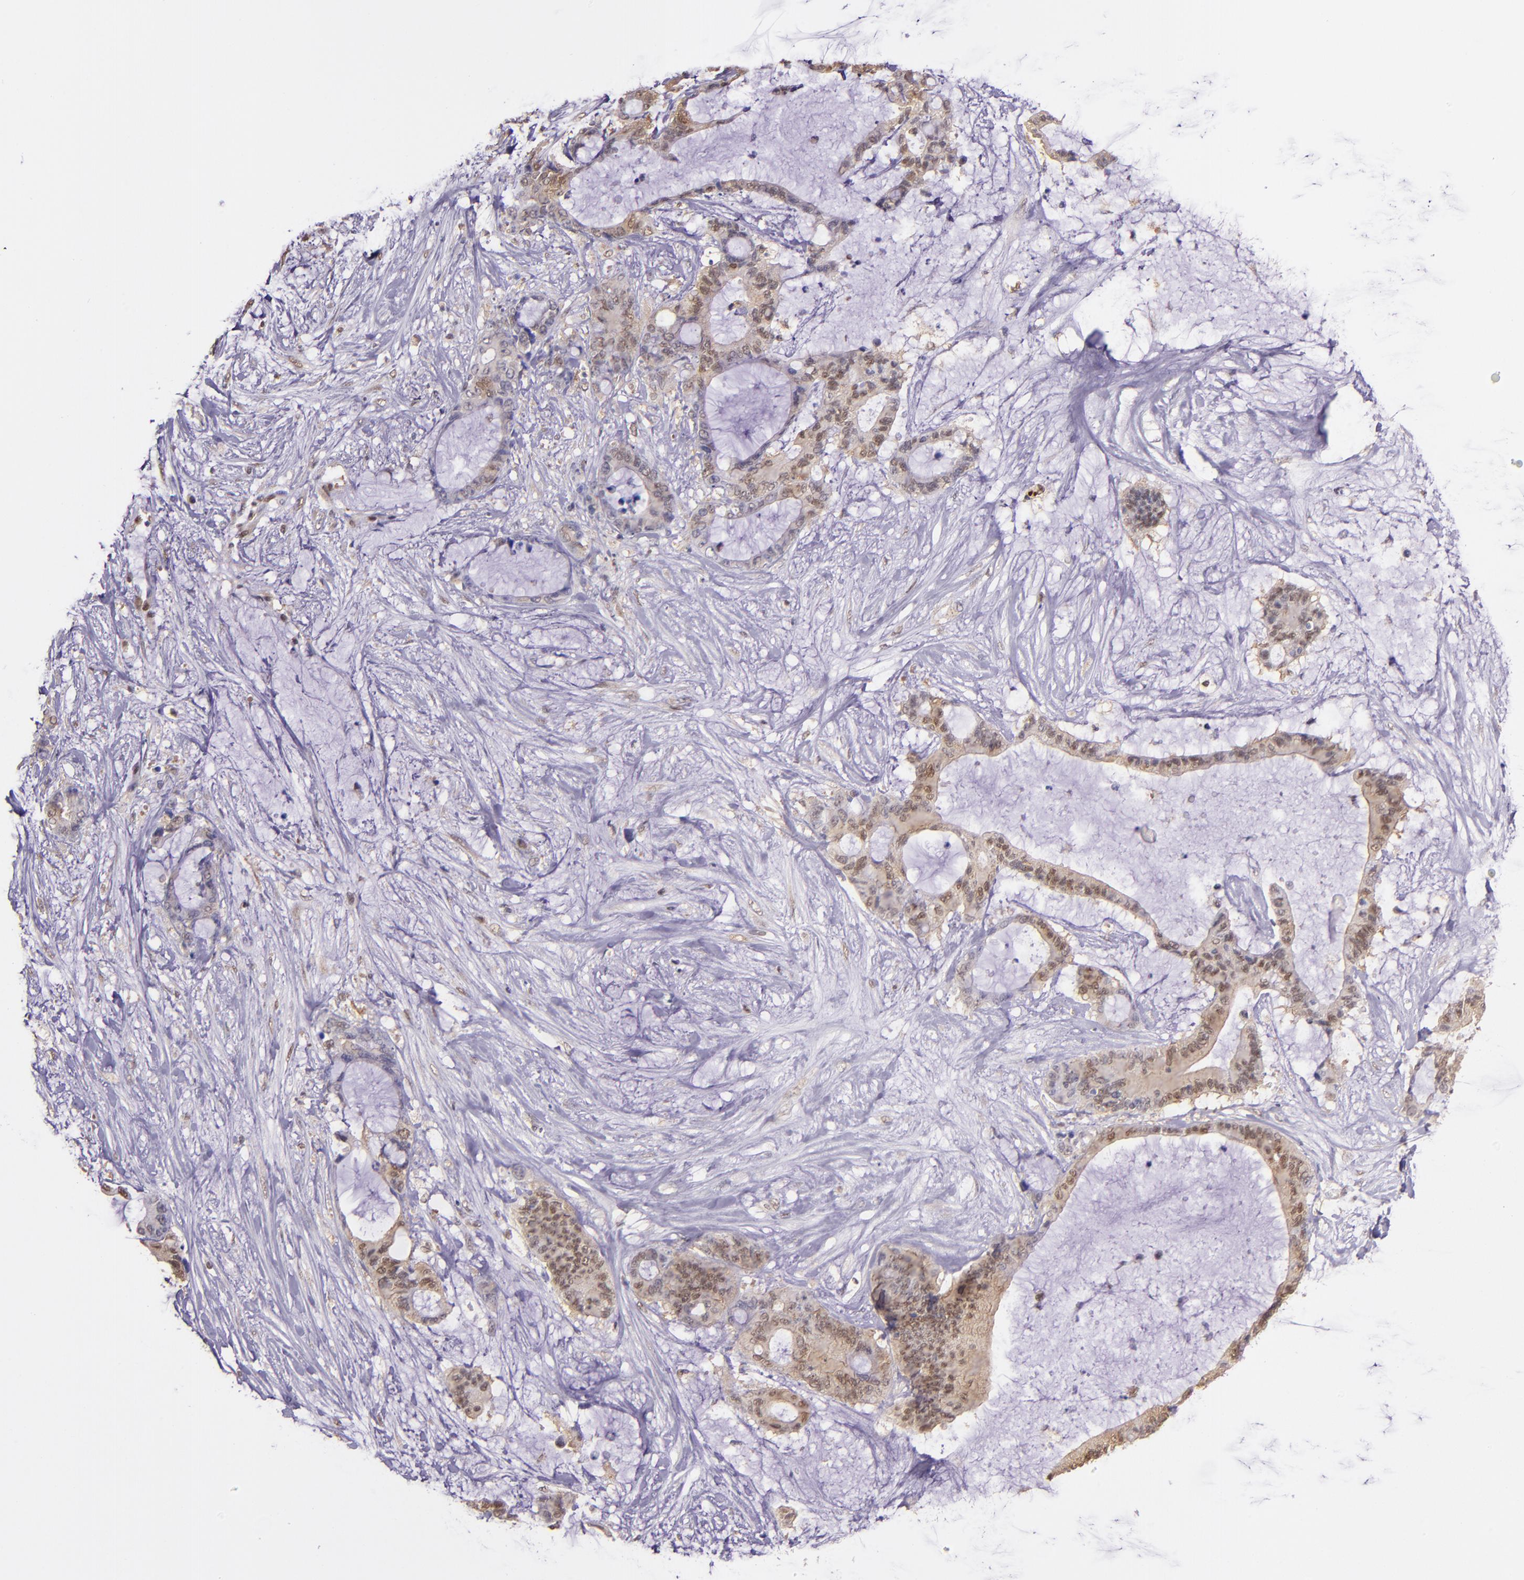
{"staining": {"intensity": "moderate", "quantity": ">75%", "location": "cytoplasmic/membranous,nuclear"}, "tissue": "liver cancer", "cell_type": "Tumor cells", "image_type": "cancer", "snomed": [{"axis": "morphology", "description": "Cholangiocarcinoma"}, {"axis": "topography", "description": "Liver"}], "caption": "Brown immunohistochemical staining in human cholangiocarcinoma (liver) demonstrates moderate cytoplasmic/membranous and nuclear positivity in approximately >75% of tumor cells. The protein of interest is shown in brown color, while the nuclei are stained blue.", "gene": "STAT6", "patient": {"sex": "female", "age": 73}}